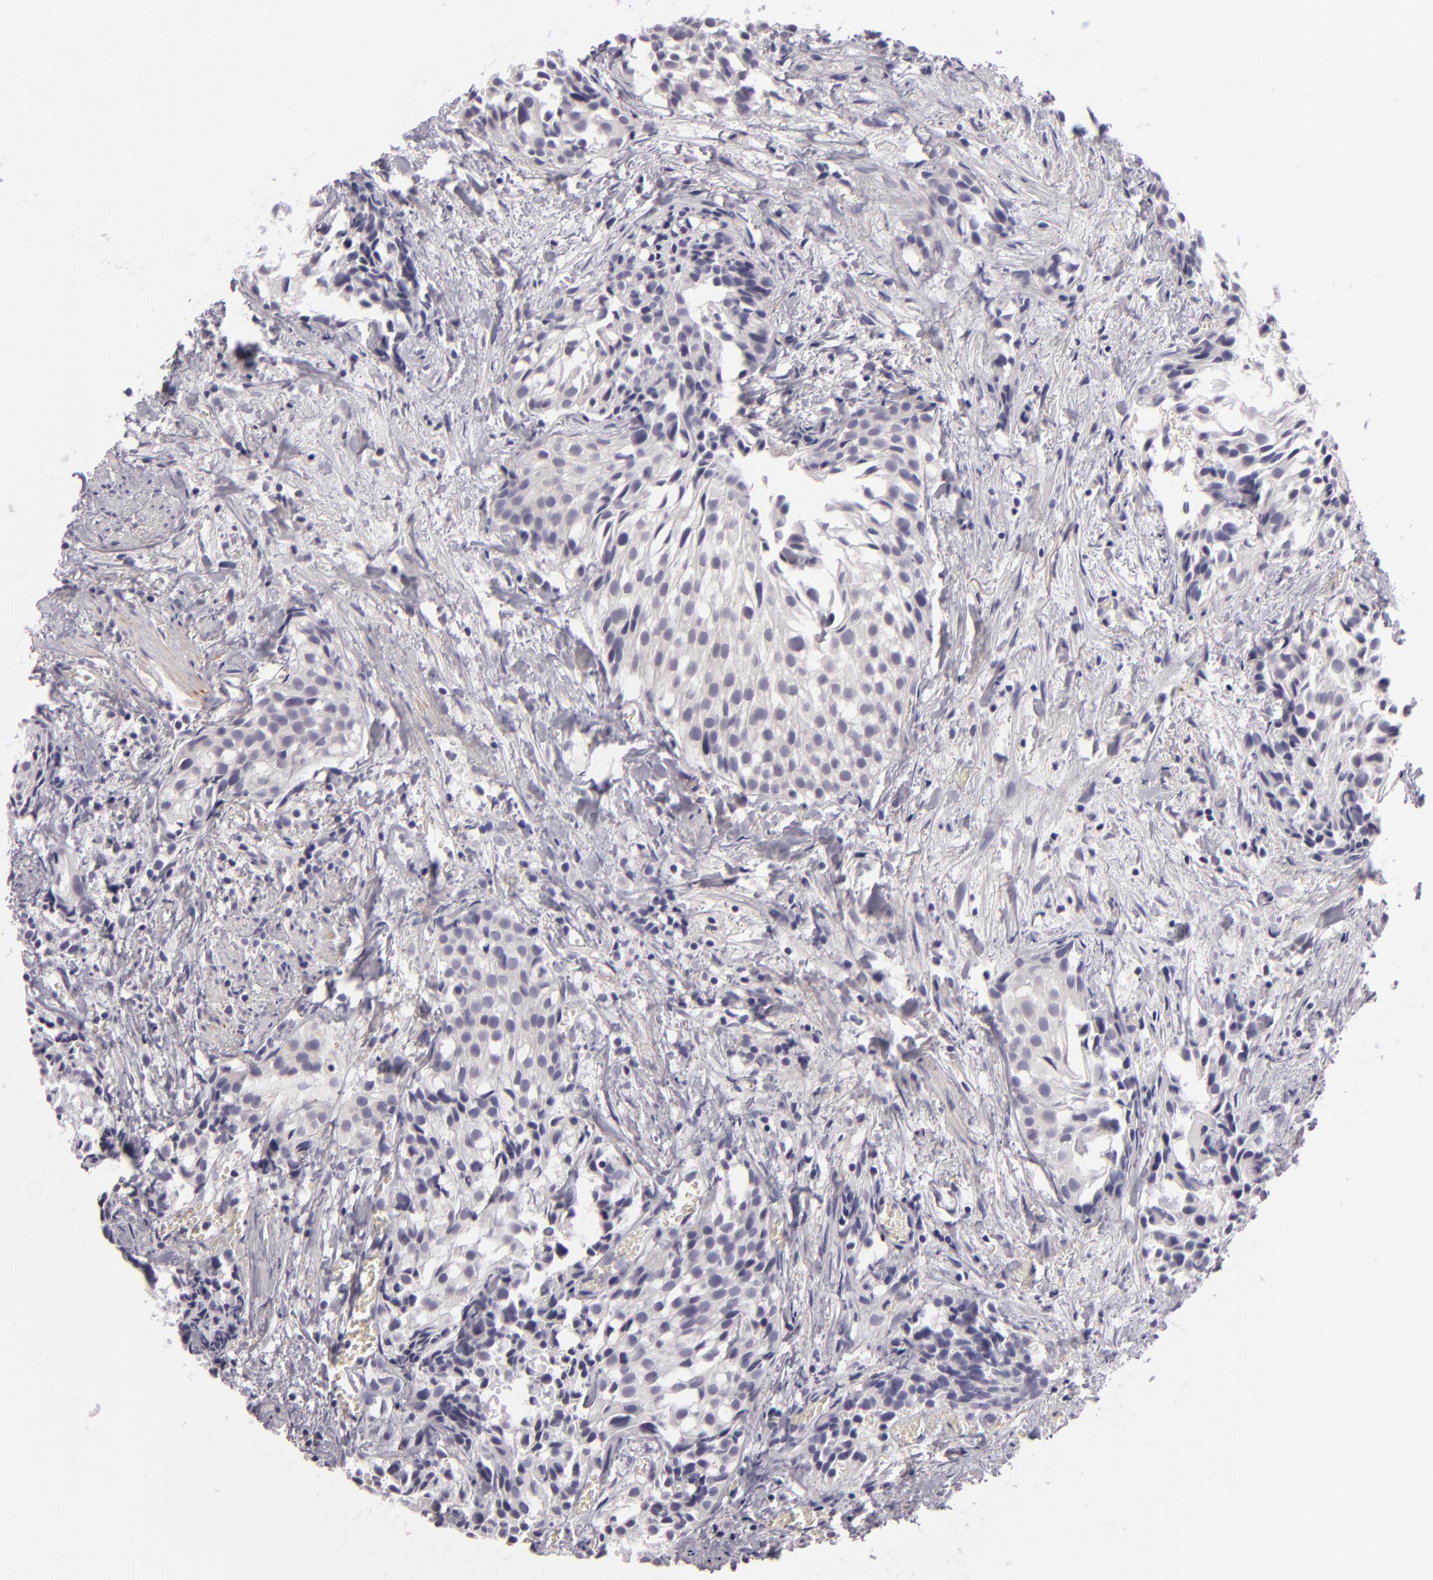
{"staining": {"intensity": "negative", "quantity": "none", "location": "none"}, "tissue": "urothelial cancer", "cell_type": "Tumor cells", "image_type": "cancer", "snomed": [{"axis": "morphology", "description": "Urothelial carcinoma, High grade"}, {"axis": "topography", "description": "Urinary bladder"}], "caption": "Tumor cells are negative for brown protein staining in urothelial carcinoma (high-grade).", "gene": "EGFL6", "patient": {"sex": "female", "age": 78}}